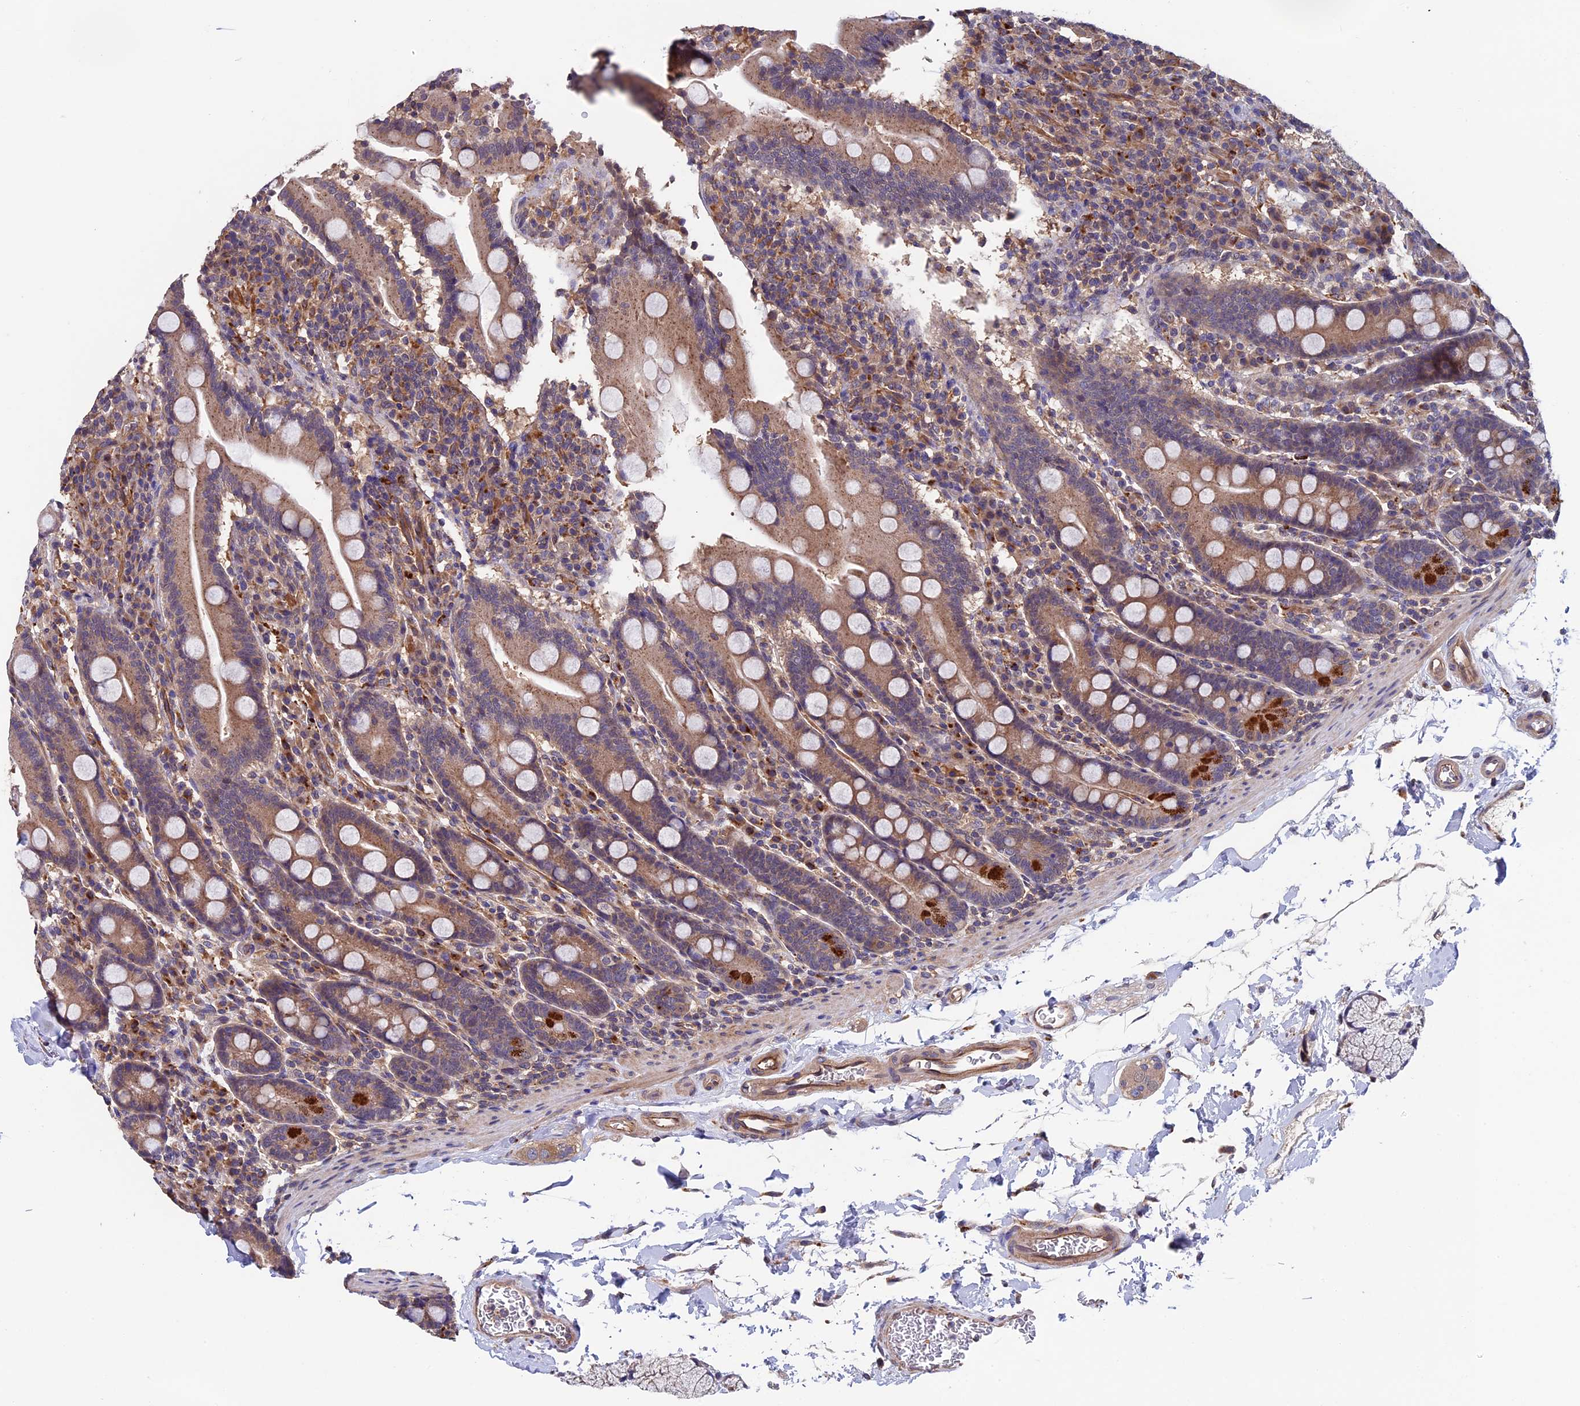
{"staining": {"intensity": "moderate", "quantity": "25%-75%", "location": "cytoplasmic/membranous"}, "tissue": "duodenum", "cell_type": "Glandular cells", "image_type": "normal", "snomed": [{"axis": "morphology", "description": "Normal tissue, NOS"}, {"axis": "topography", "description": "Duodenum"}], "caption": "The photomicrograph shows immunohistochemical staining of benign duodenum. There is moderate cytoplasmic/membranous positivity is identified in about 25%-75% of glandular cells.", "gene": "SLC9A5", "patient": {"sex": "male", "age": 35}}